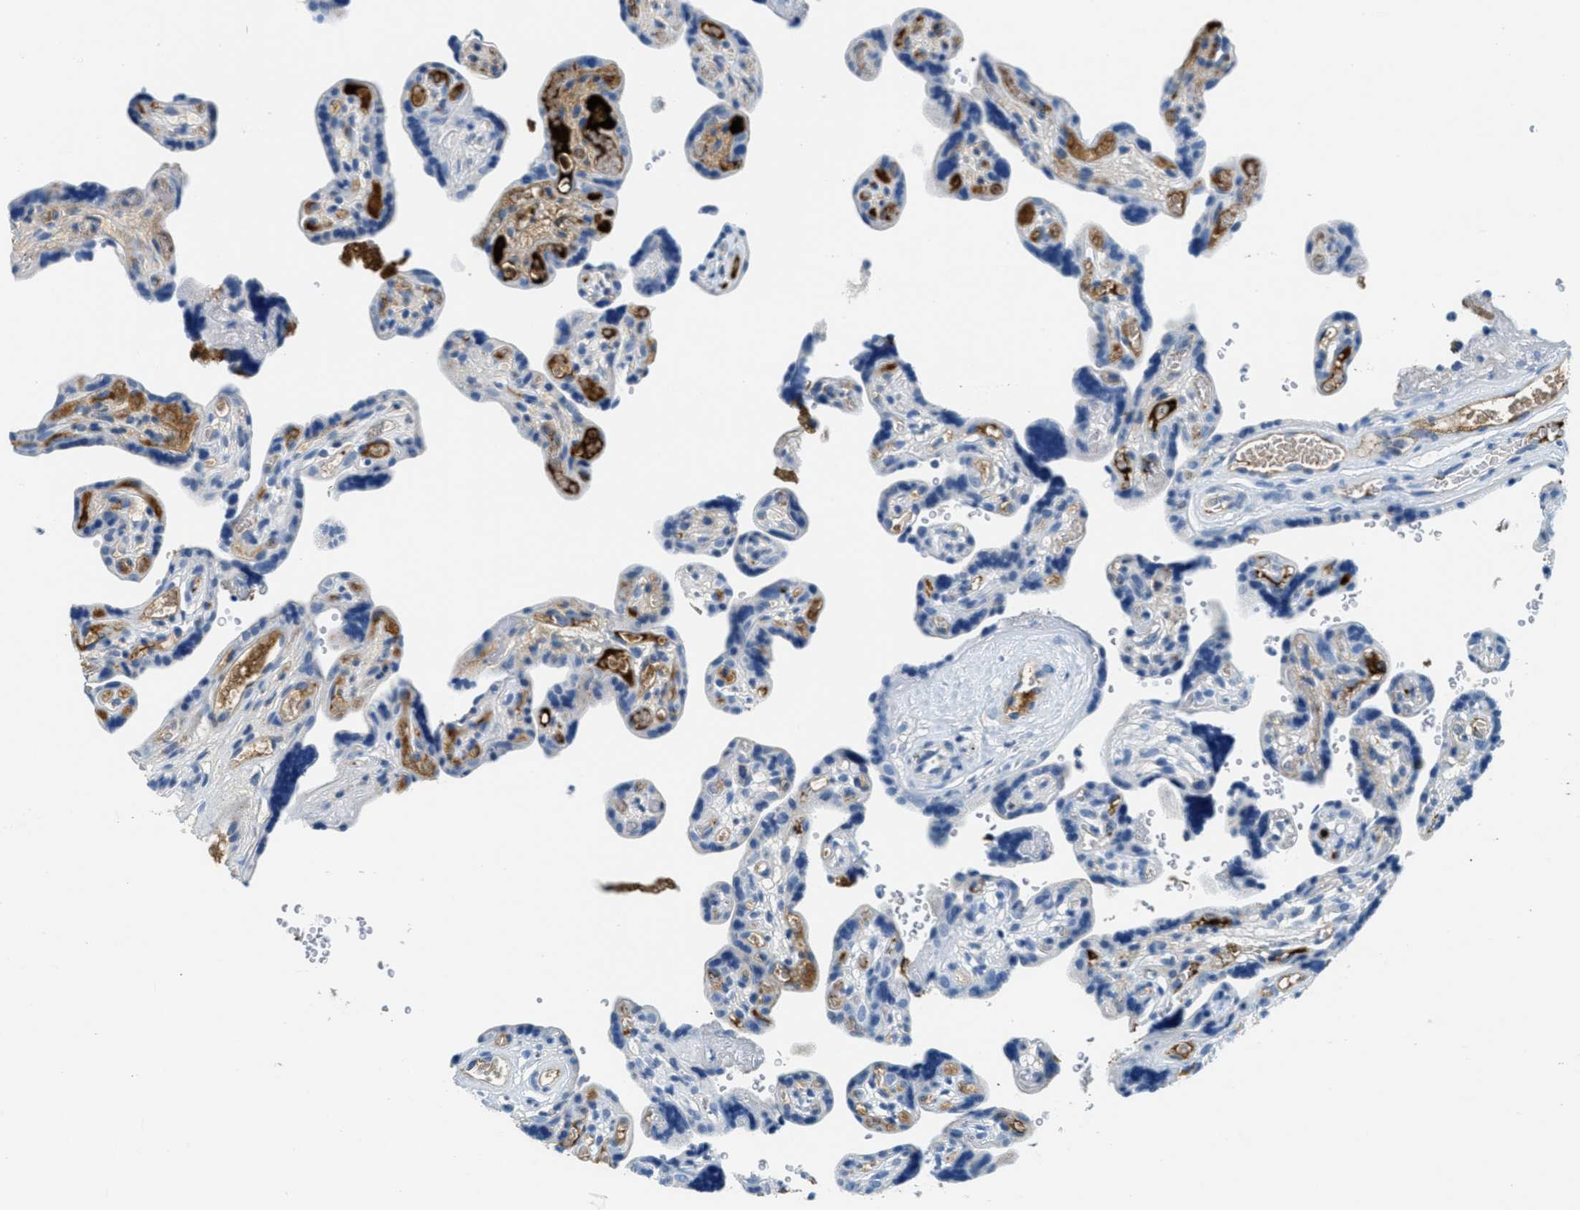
{"staining": {"intensity": "moderate", "quantity": "<25%", "location": "cytoplasmic/membranous"}, "tissue": "placenta", "cell_type": "Trophoblastic cells", "image_type": "normal", "snomed": [{"axis": "morphology", "description": "Normal tissue, NOS"}, {"axis": "topography", "description": "Placenta"}], "caption": "Human placenta stained with a protein marker displays moderate staining in trophoblastic cells.", "gene": "A2M", "patient": {"sex": "female", "age": 30}}